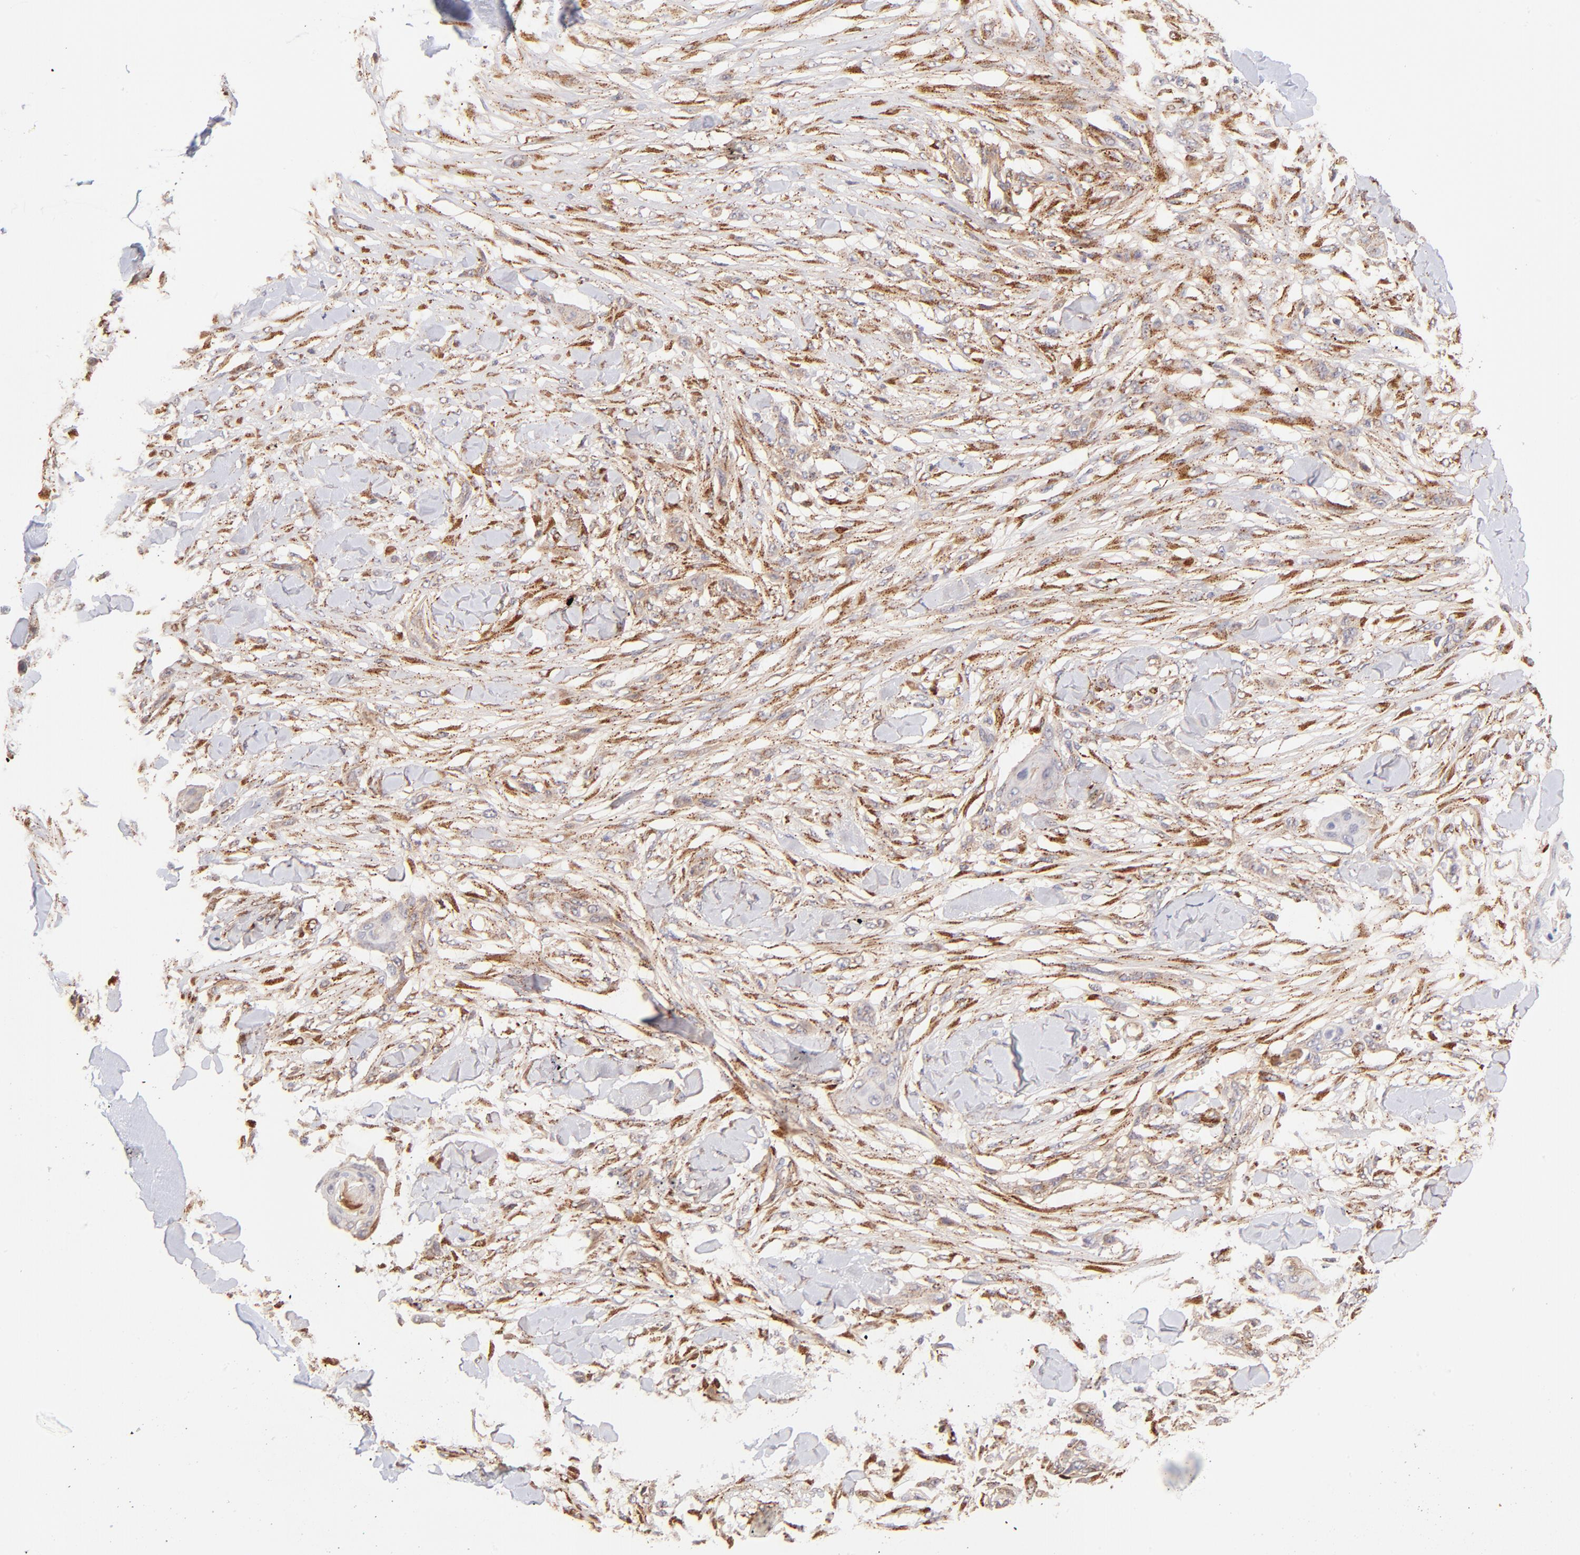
{"staining": {"intensity": "weak", "quantity": "25%-75%", "location": "cytoplasmic/membranous"}, "tissue": "skin cancer", "cell_type": "Tumor cells", "image_type": "cancer", "snomed": [{"axis": "morphology", "description": "Squamous cell carcinoma, NOS"}, {"axis": "topography", "description": "Skin"}], "caption": "Tumor cells reveal low levels of weak cytoplasmic/membranous positivity in about 25%-75% of cells in skin cancer (squamous cell carcinoma).", "gene": "SPARC", "patient": {"sex": "female", "age": 59}}